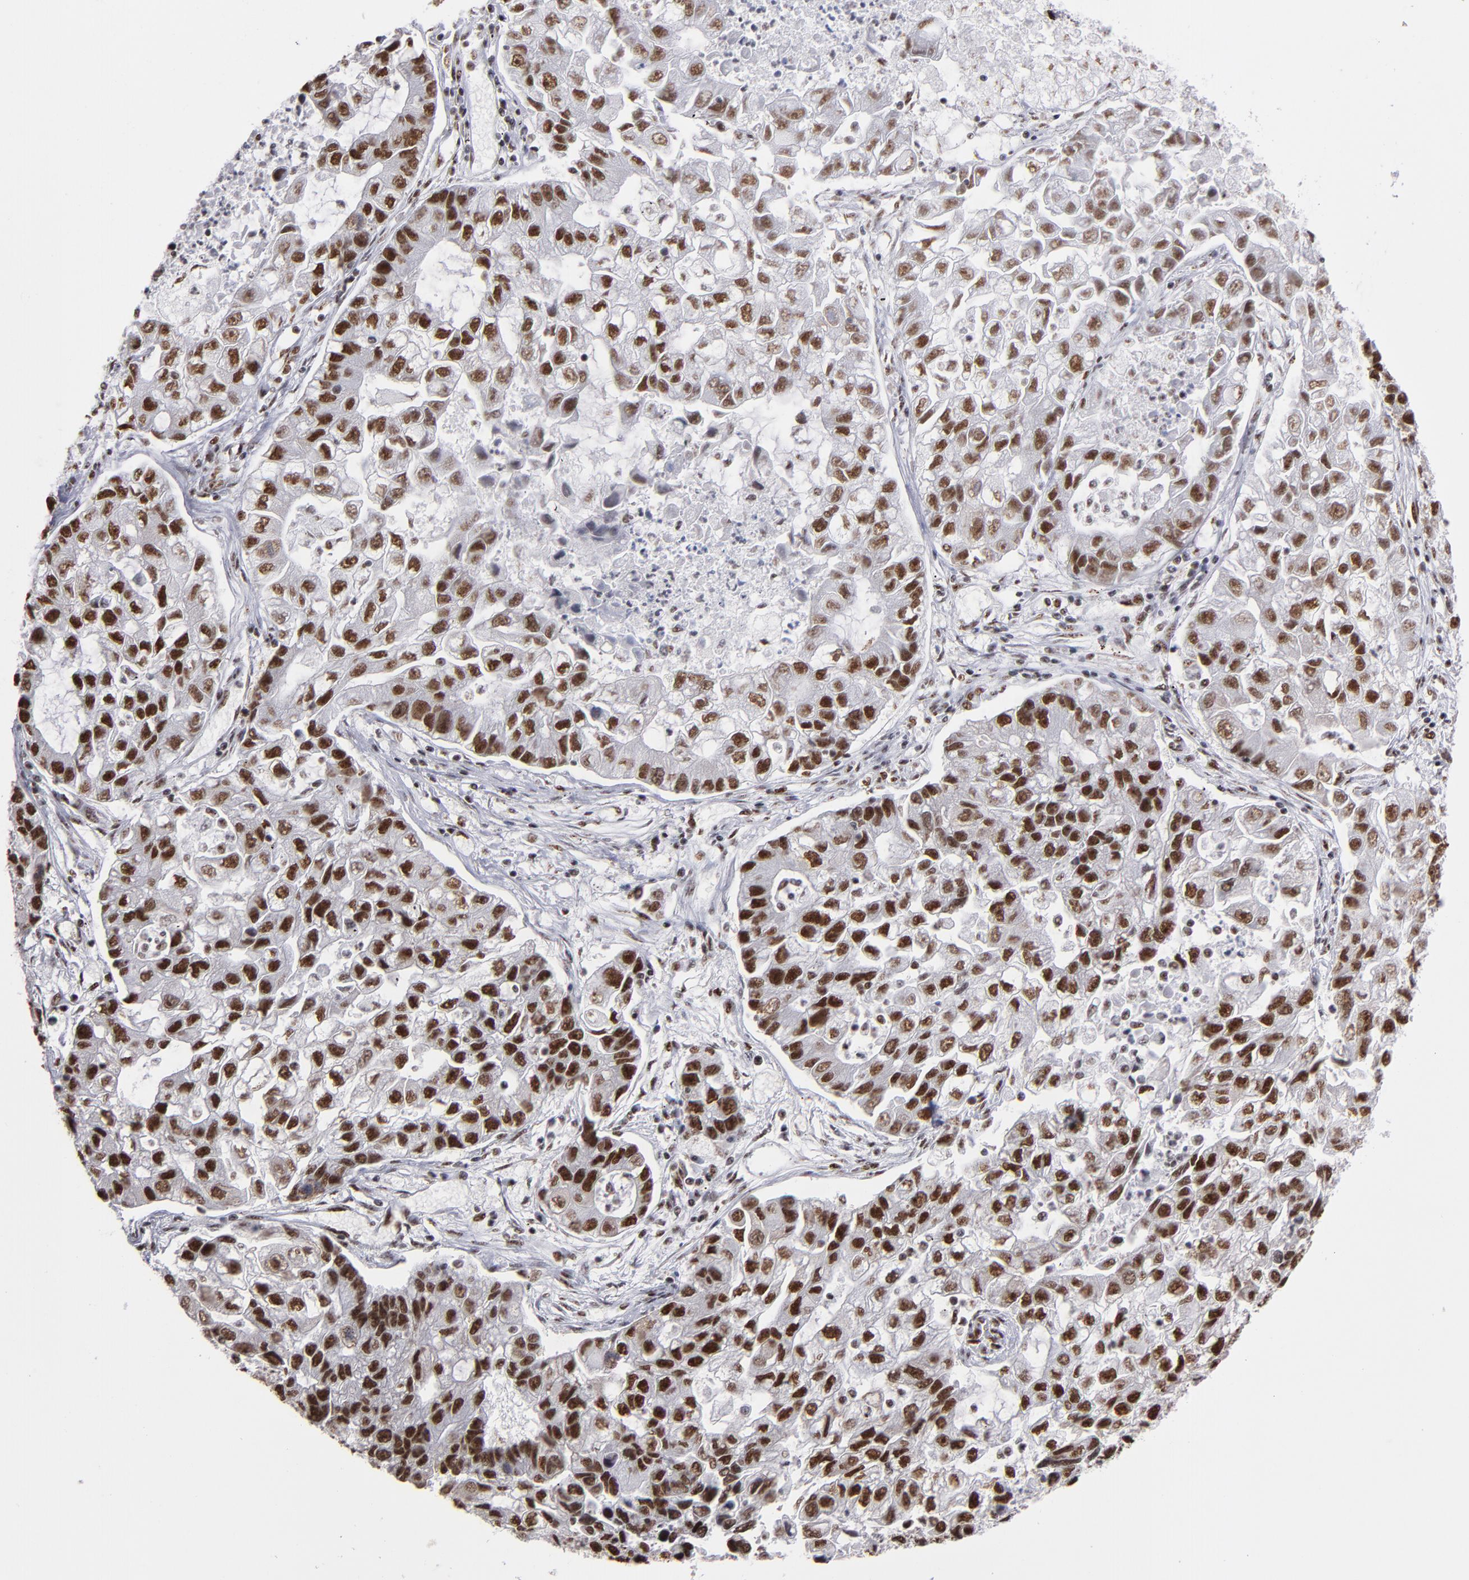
{"staining": {"intensity": "strong", "quantity": ">75%", "location": "nuclear"}, "tissue": "lung cancer", "cell_type": "Tumor cells", "image_type": "cancer", "snomed": [{"axis": "morphology", "description": "Adenocarcinoma, NOS"}, {"axis": "topography", "description": "Lung"}], "caption": "Tumor cells reveal high levels of strong nuclear expression in about >75% of cells in human lung adenocarcinoma.", "gene": "MRE11", "patient": {"sex": "female", "age": 51}}